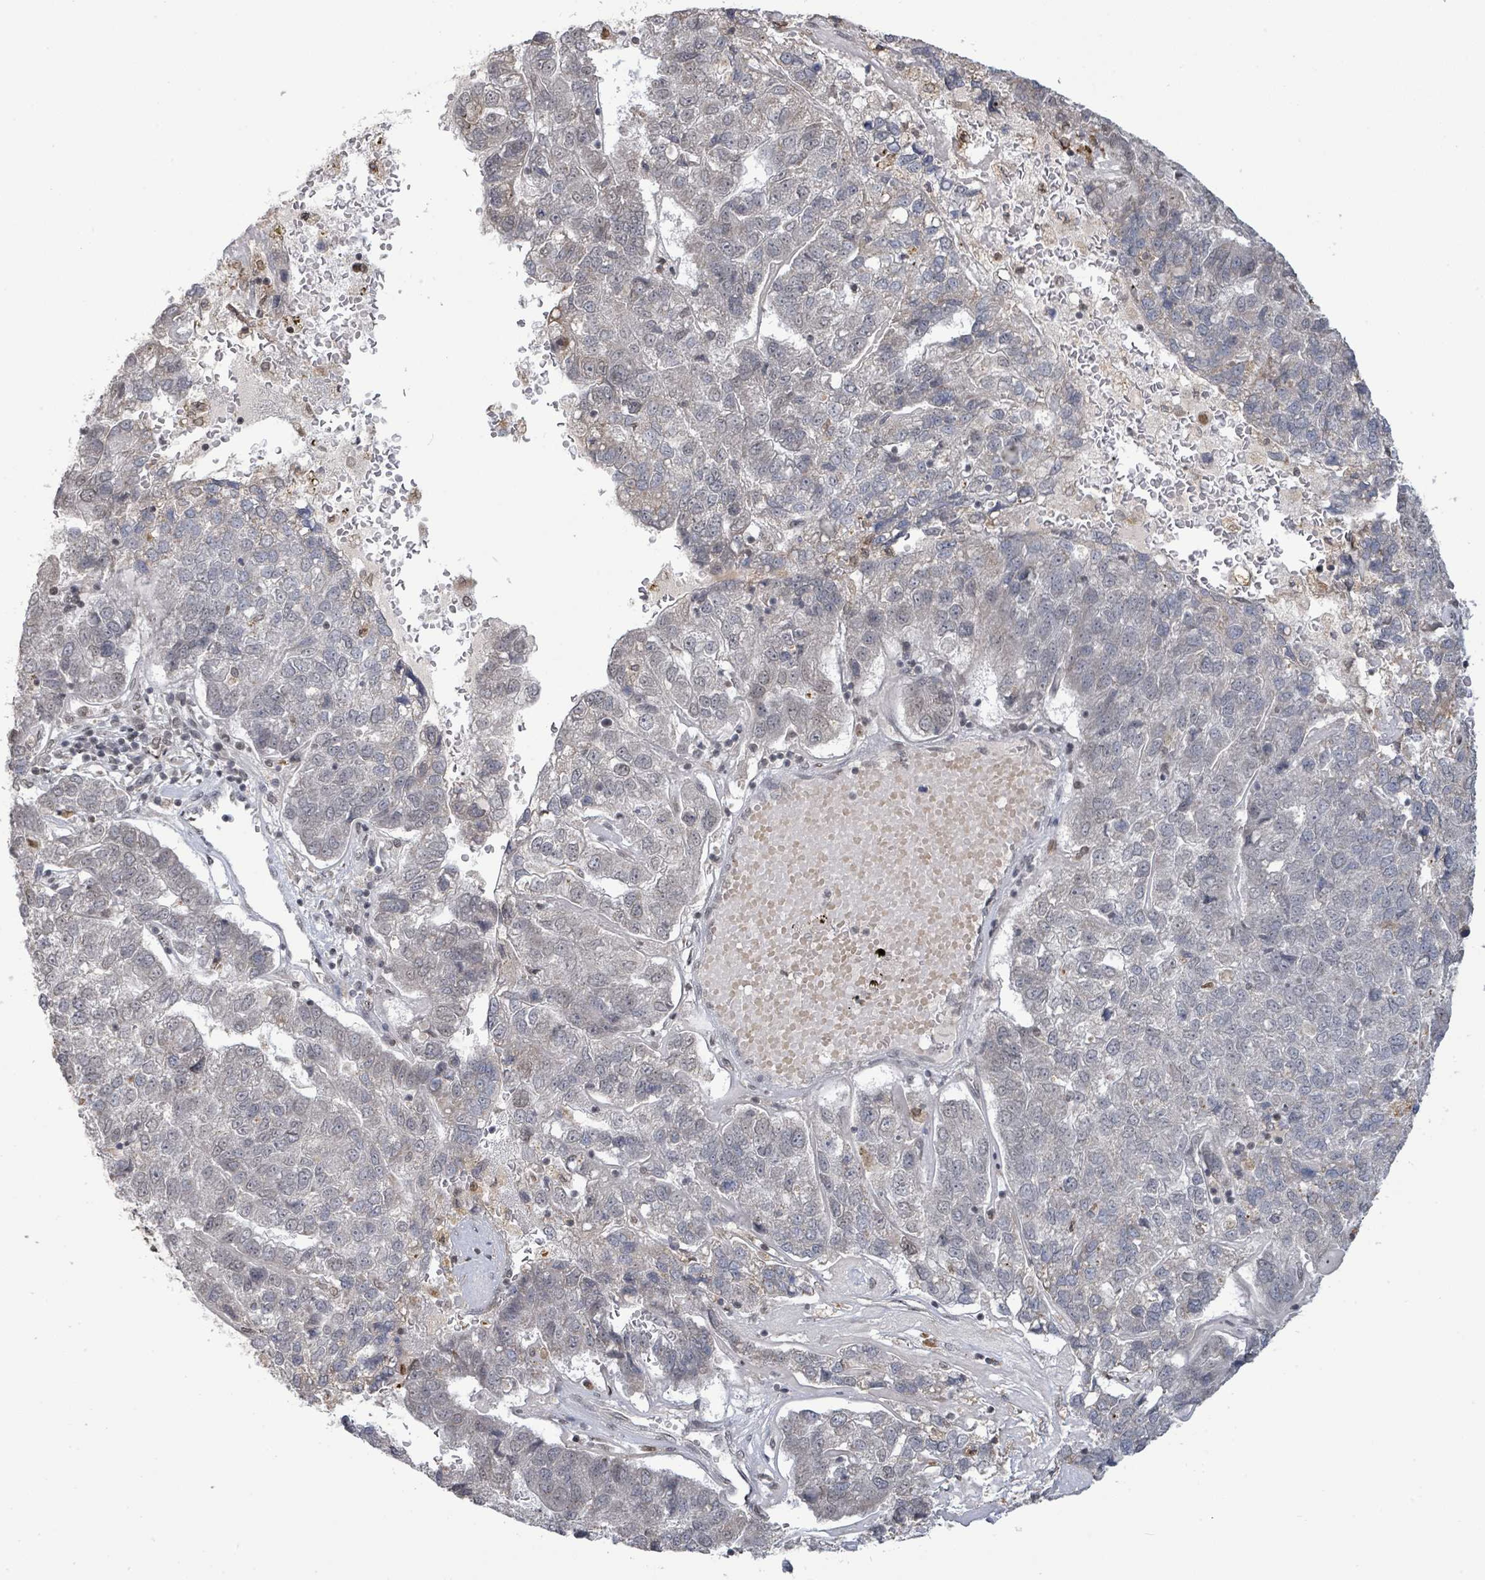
{"staining": {"intensity": "negative", "quantity": "none", "location": "none"}, "tissue": "pancreatic cancer", "cell_type": "Tumor cells", "image_type": "cancer", "snomed": [{"axis": "morphology", "description": "Adenocarcinoma, NOS"}, {"axis": "topography", "description": "Pancreas"}], "caption": "Tumor cells show no significant positivity in pancreatic cancer. Brightfield microscopy of IHC stained with DAB (brown) and hematoxylin (blue), captured at high magnification.", "gene": "SBF2", "patient": {"sex": "female", "age": 61}}